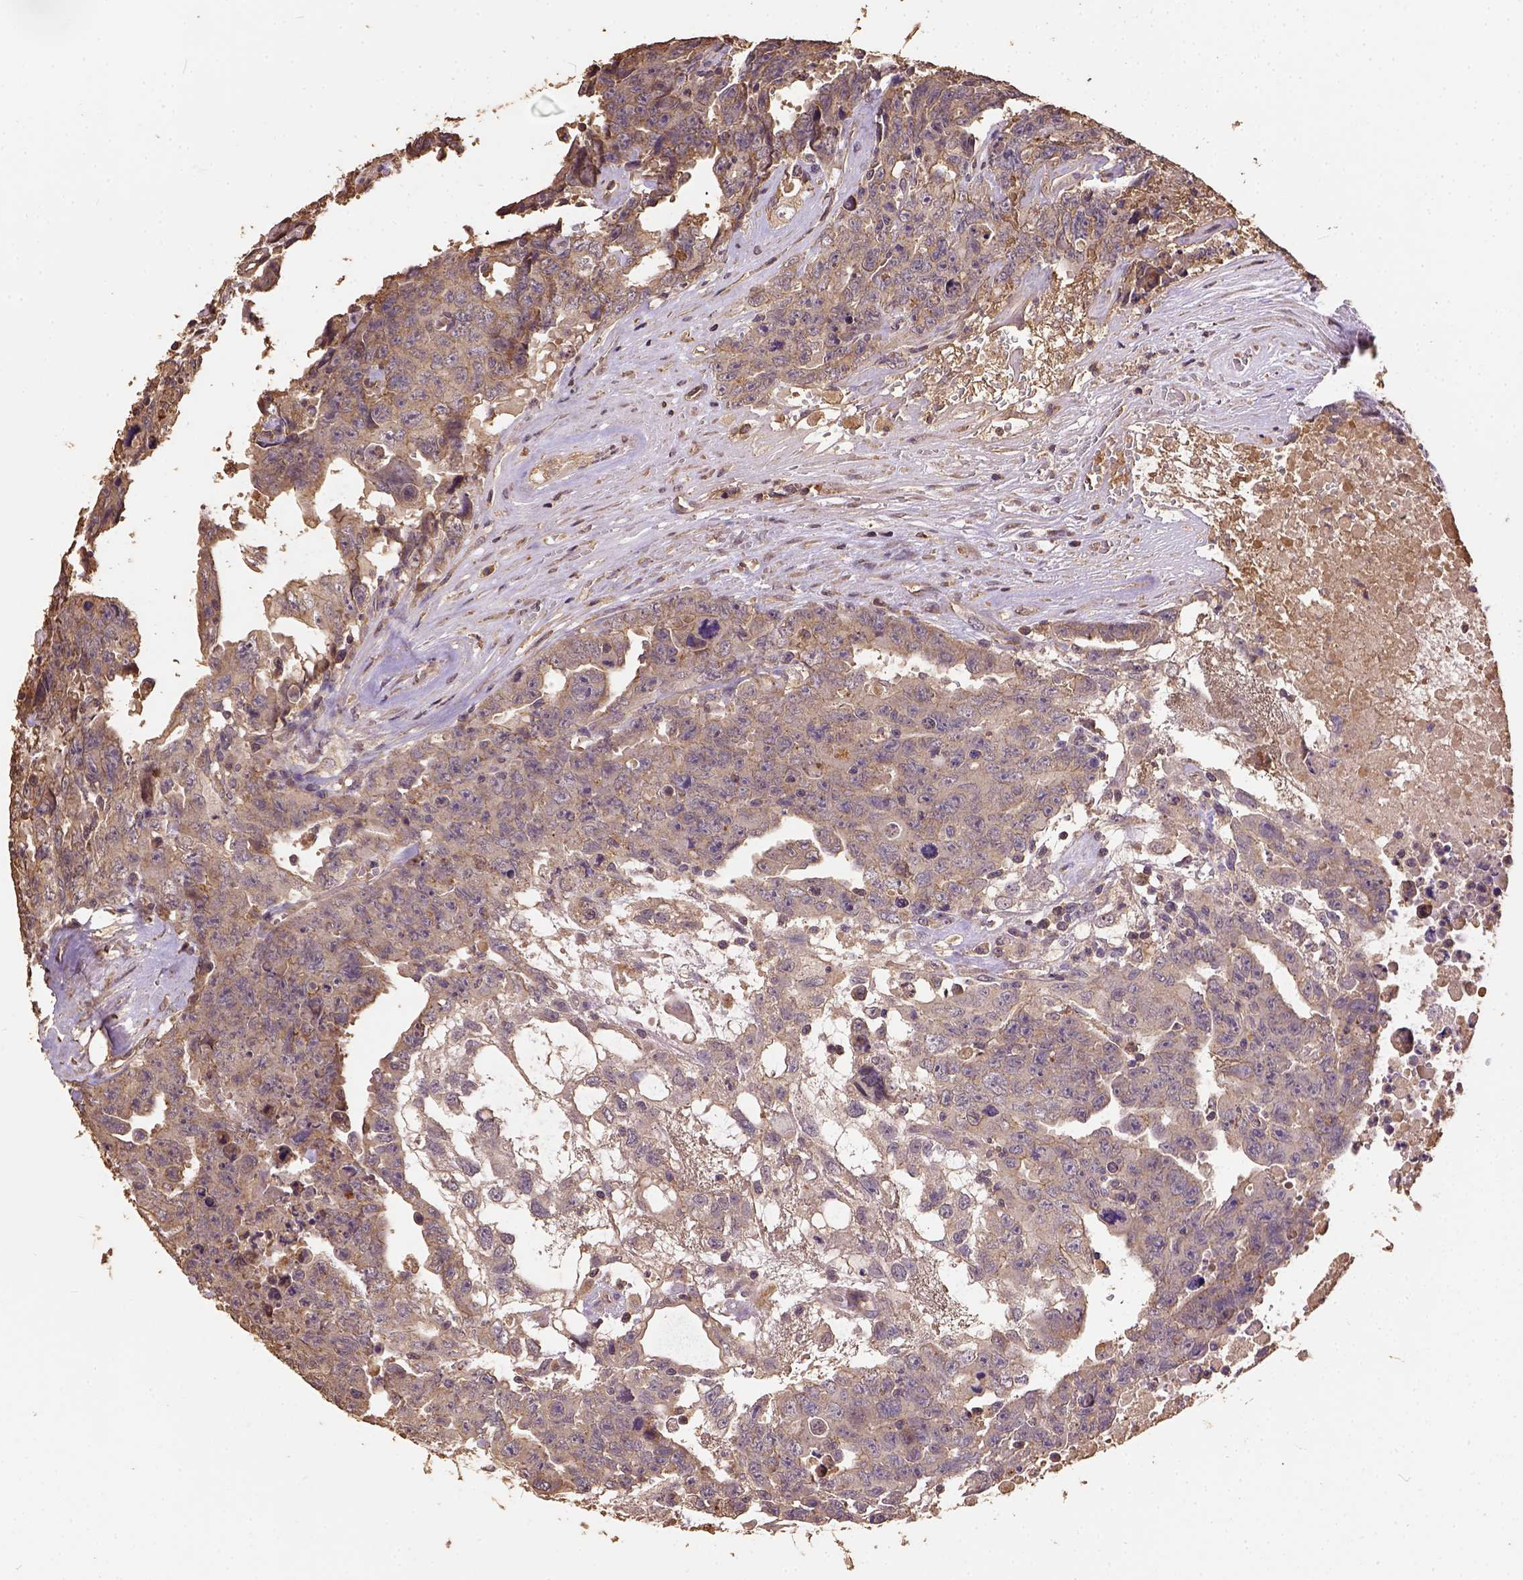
{"staining": {"intensity": "weak", "quantity": ">75%", "location": "cytoplasmic/membranous"}, "tissue": "testis cancer", "cell_type": "Tumor cells", "image_type": "cancer", "snomed": [{"axis": "morphology", "description": "Carcinoma, Embryonal, NOS"}, {"axis": "topography", "description": "Testis"}], "caption": "Weak cytoplasmic/membranous protein staining is identified in approximately >75% of tumor cells in testis embryonal carcinoma.", "gene": "ATP1B3", "patient": {"sex": "male", "age": 24}}